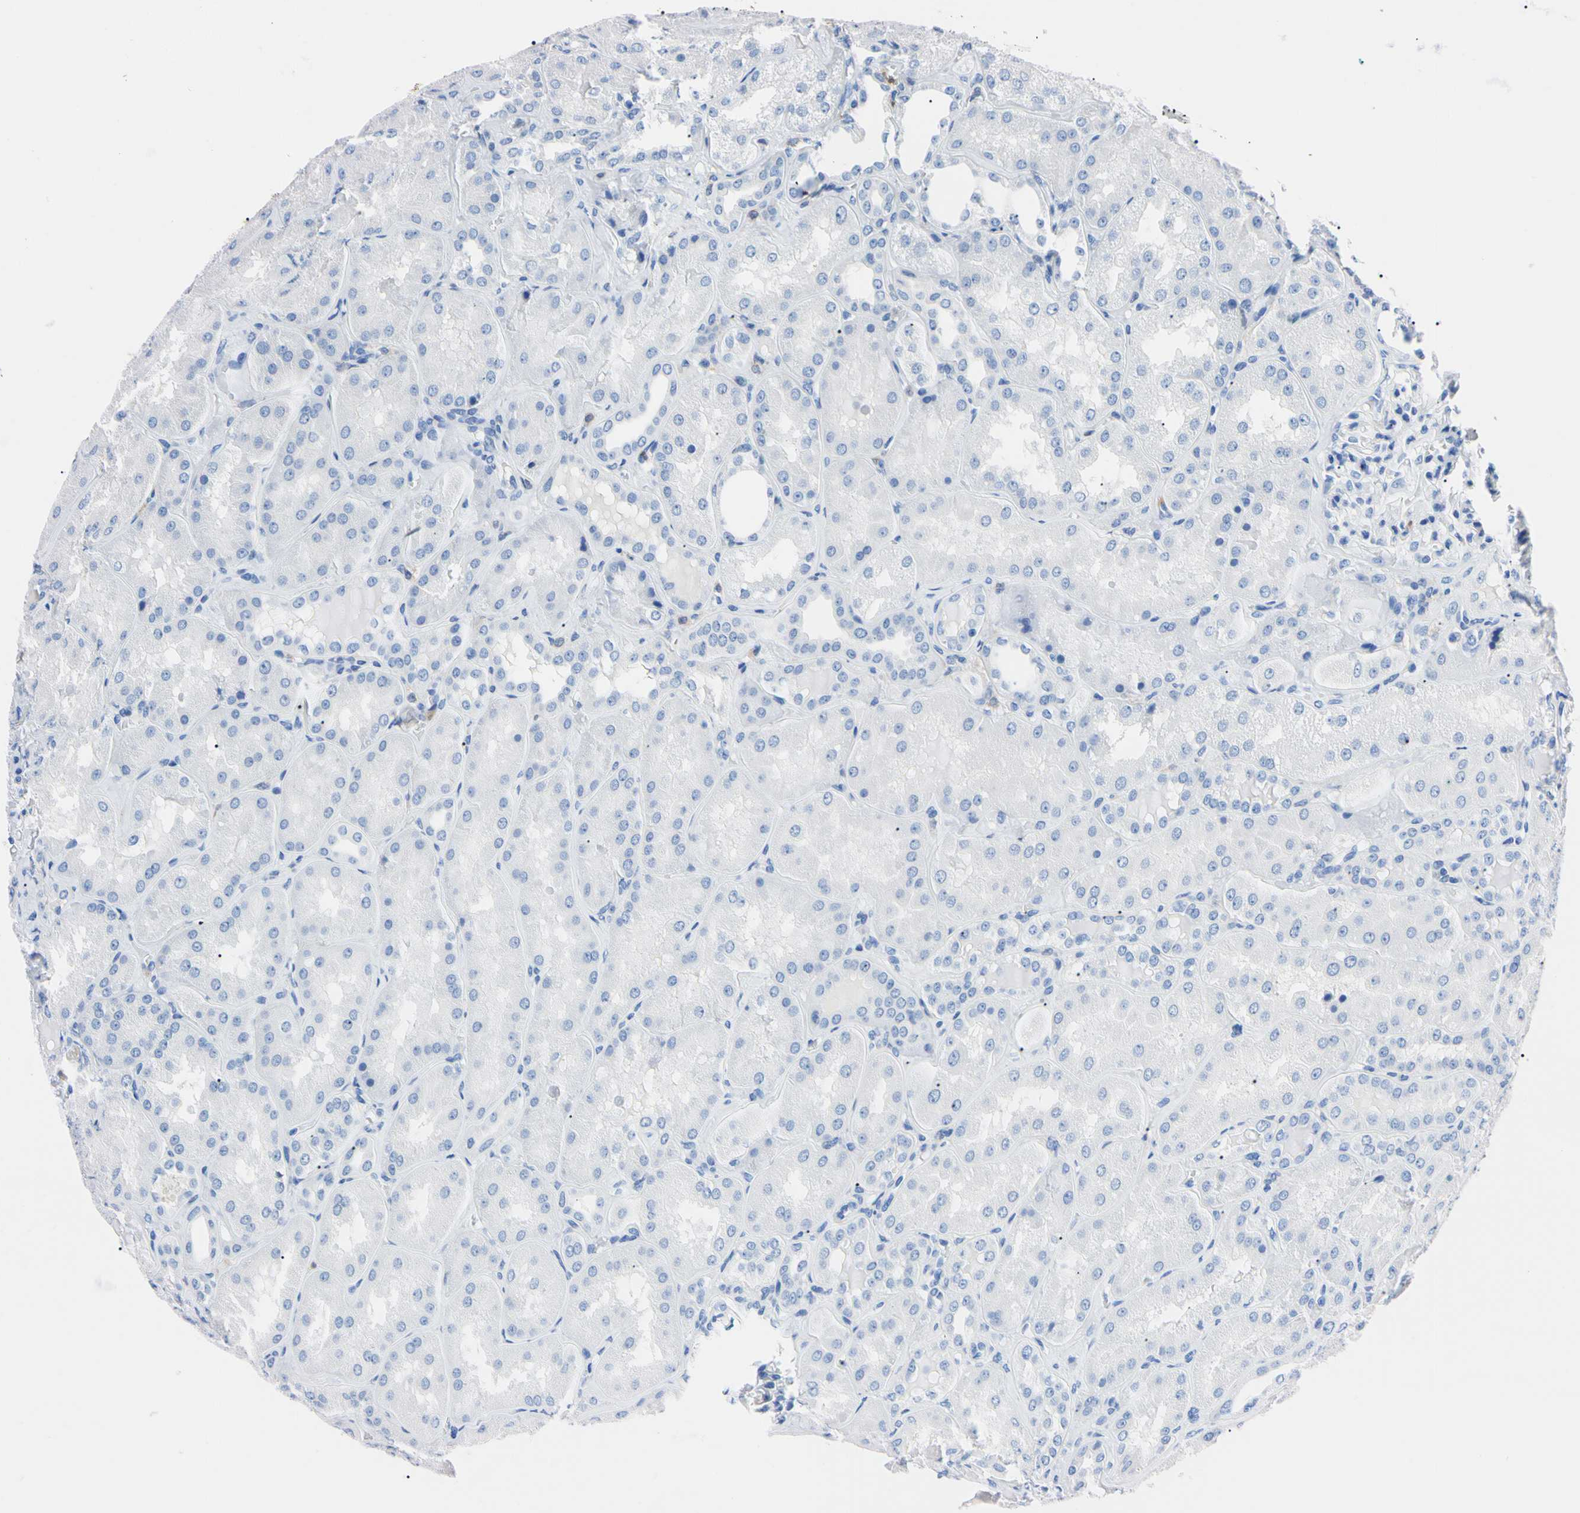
{"staining": {"intensity": "negative", "quantity": "none", "location": "none"}, "tissue": "kidney", "cell_type": "Cells in glomeruli", "image_type": "normal", "snomed": [{"axis": "morphology", "description": "Normal tissue, NOS"}, {"axis": "topography", "description": "Kidney"}], "caption": "Immunohistochemistry (IHC) of unremarkable human kidney reveals no expression in cells in glomeruli. (Stains: DAB immunohistochemistry with hematoxylin counter stain, Microscopy: brightfield microscopy at high magnification).", "gene": "NCF4", "patient": {"sex": "female", "age": 56}}